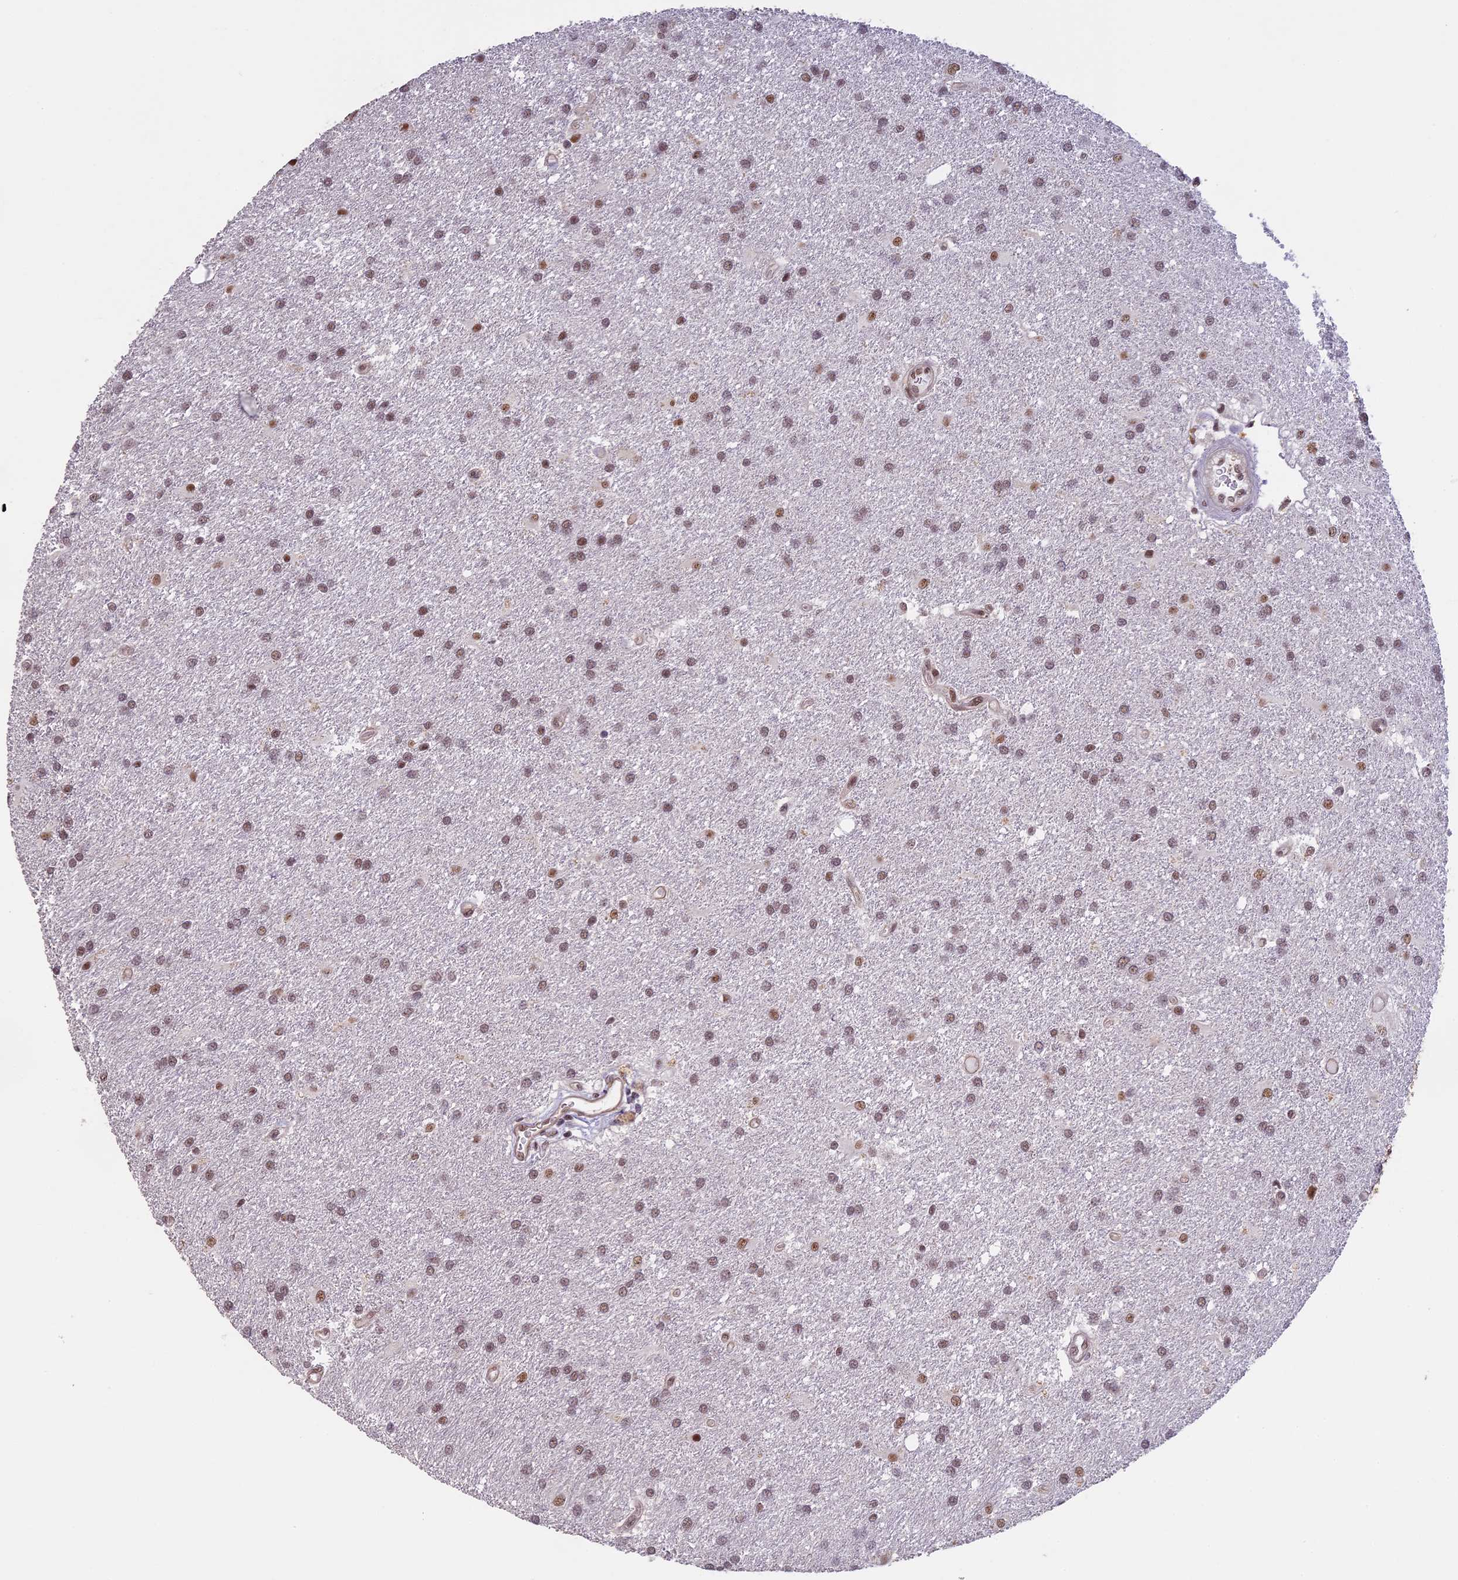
{"staining": {"intensity": "weak", "quantity": ">75%", "location": "nuclear"}, "tissue": "glioma", "cell_type": "Tumor cells", "image_type": "cancer", "snomed": [{"axis": "morphology", "description": "Glioma, malignant, Low grade"}, {"axis": "topography", "description": "Brain"}], "caption": "The histopathology image exhibits a brown stain indicating the presence of a protein in the nuclear of tumor cells in low-grade glioma (malignant).", "gene": "MORF4L1", "patient": {"sex": "male", "age": 66}}